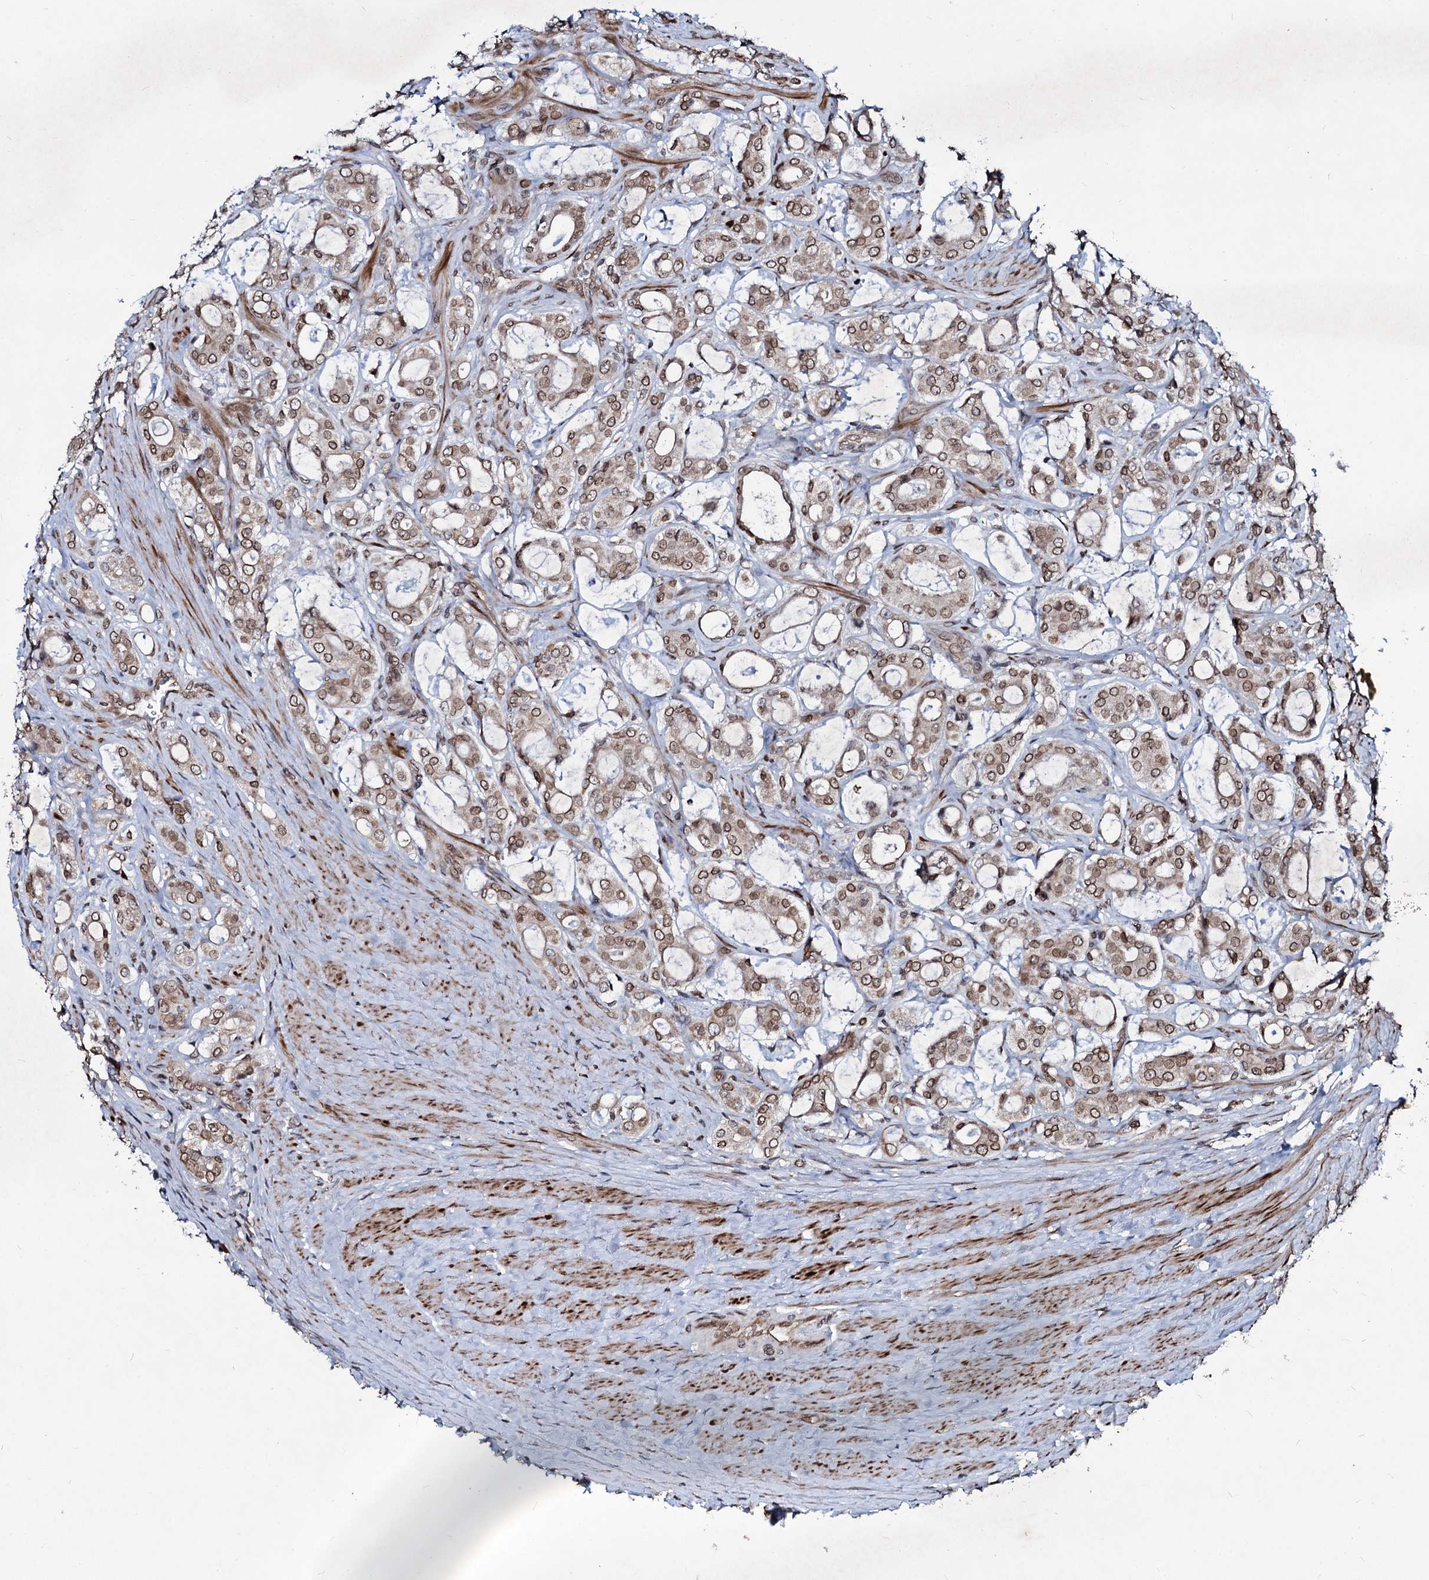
{"staining": {"intensity": "moderate", "quantity": ">75%", "location": "cytoplasmic/membranous,nuclear"}, "tissue": "prostate cancer", "cell_type": "Tumor cells", "image_type": "cancer", "snomed": [{"axis": "morphology", "description": "Adenocarcinoma, High grade"}, {"axis": "topography", "description": "Prostate"}], "caption": "Moderate cytoplasmic/membranous and nuclear protein staining is present in approximately >75% of tumor cells in prostate adenocarcinoma (high-grade).", "gene": "RNF6", "patient": {"sex": "male", "age": 63}}